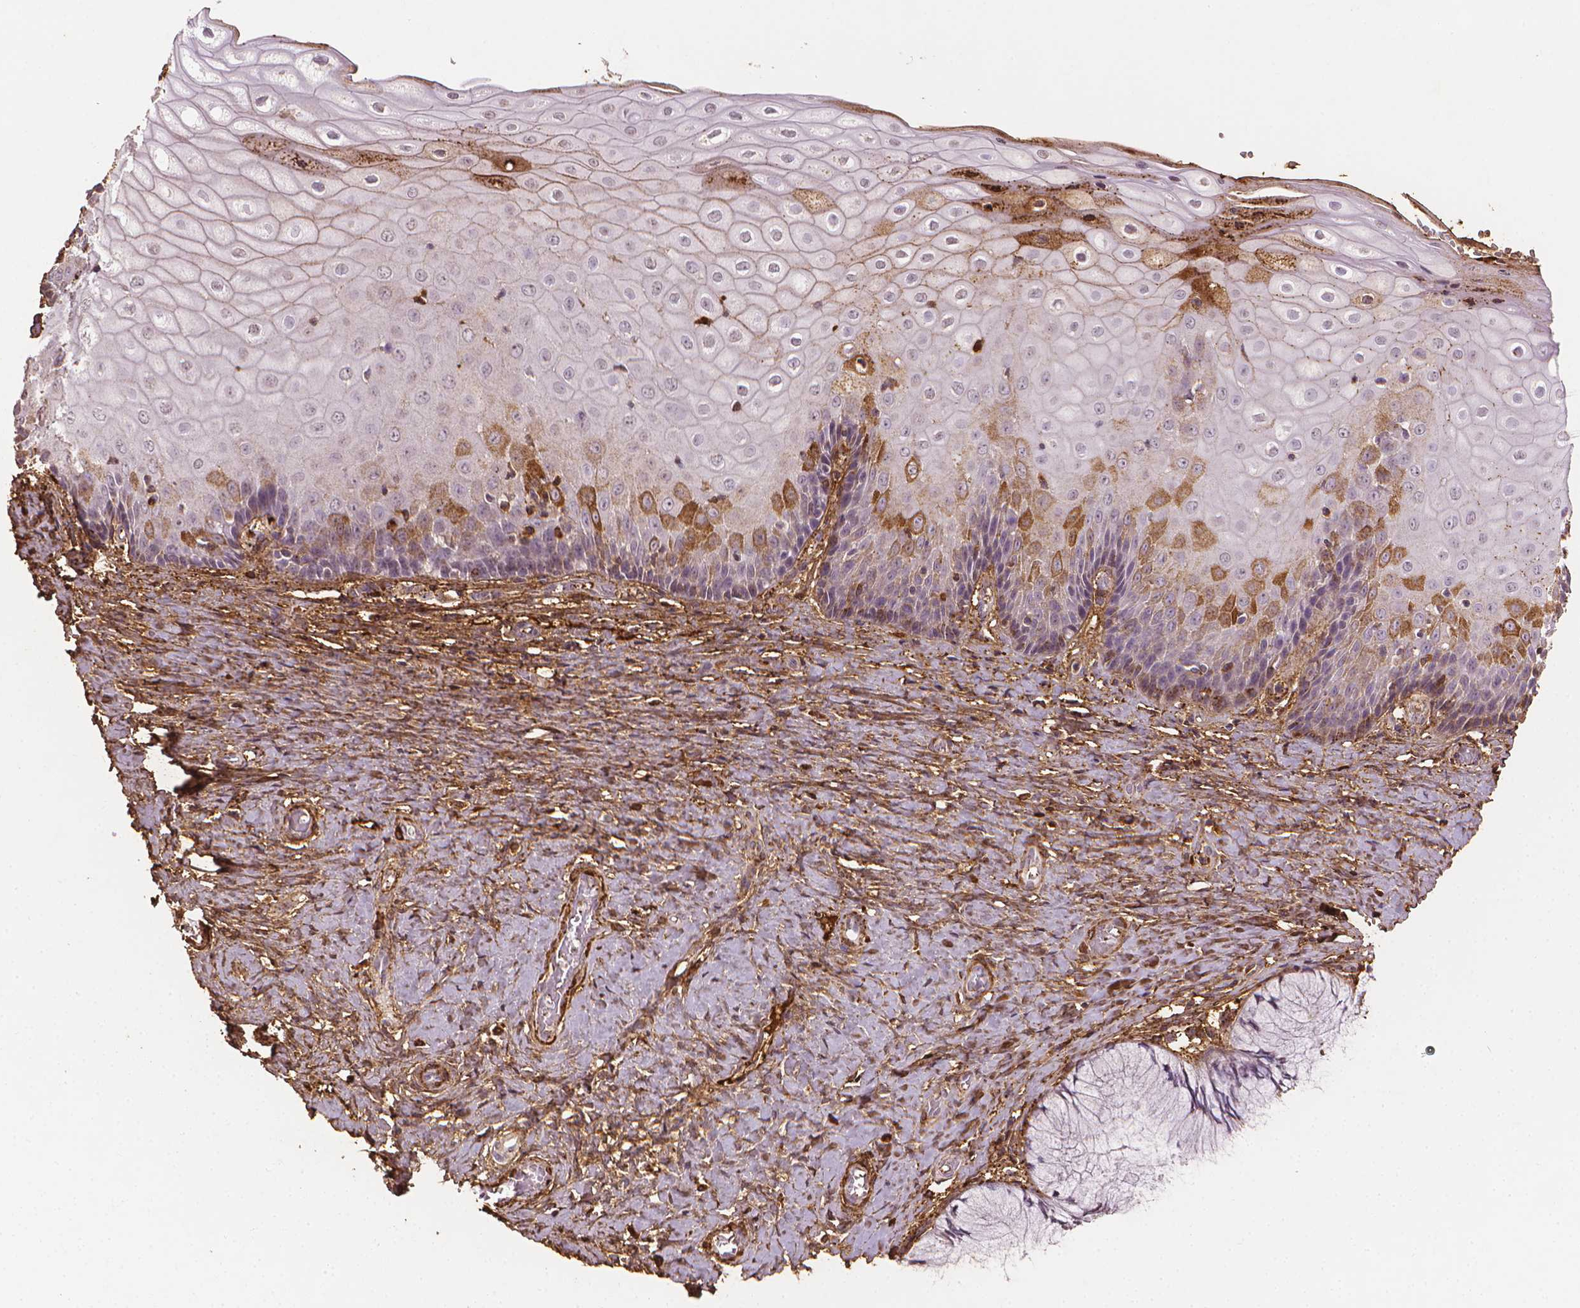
{"staining": {"intensity": "negative", "quantity": "none", "location": "none"}, "tissue": "cervix", "cell_type": "Glandular cells", "image_type": "normal", "snomed": [{"axis": "morphology", "description": "Normal tissue, NOS"}, {"axis": "topography", "description": "Cervix"}], "caption": "Immunohistochemistry image of unremarkable cervix stained for a protein (brown), which reveals no positivity in glandular cells.", "gene": "DCN", "patient": {"sex": "female", "age": 37}}